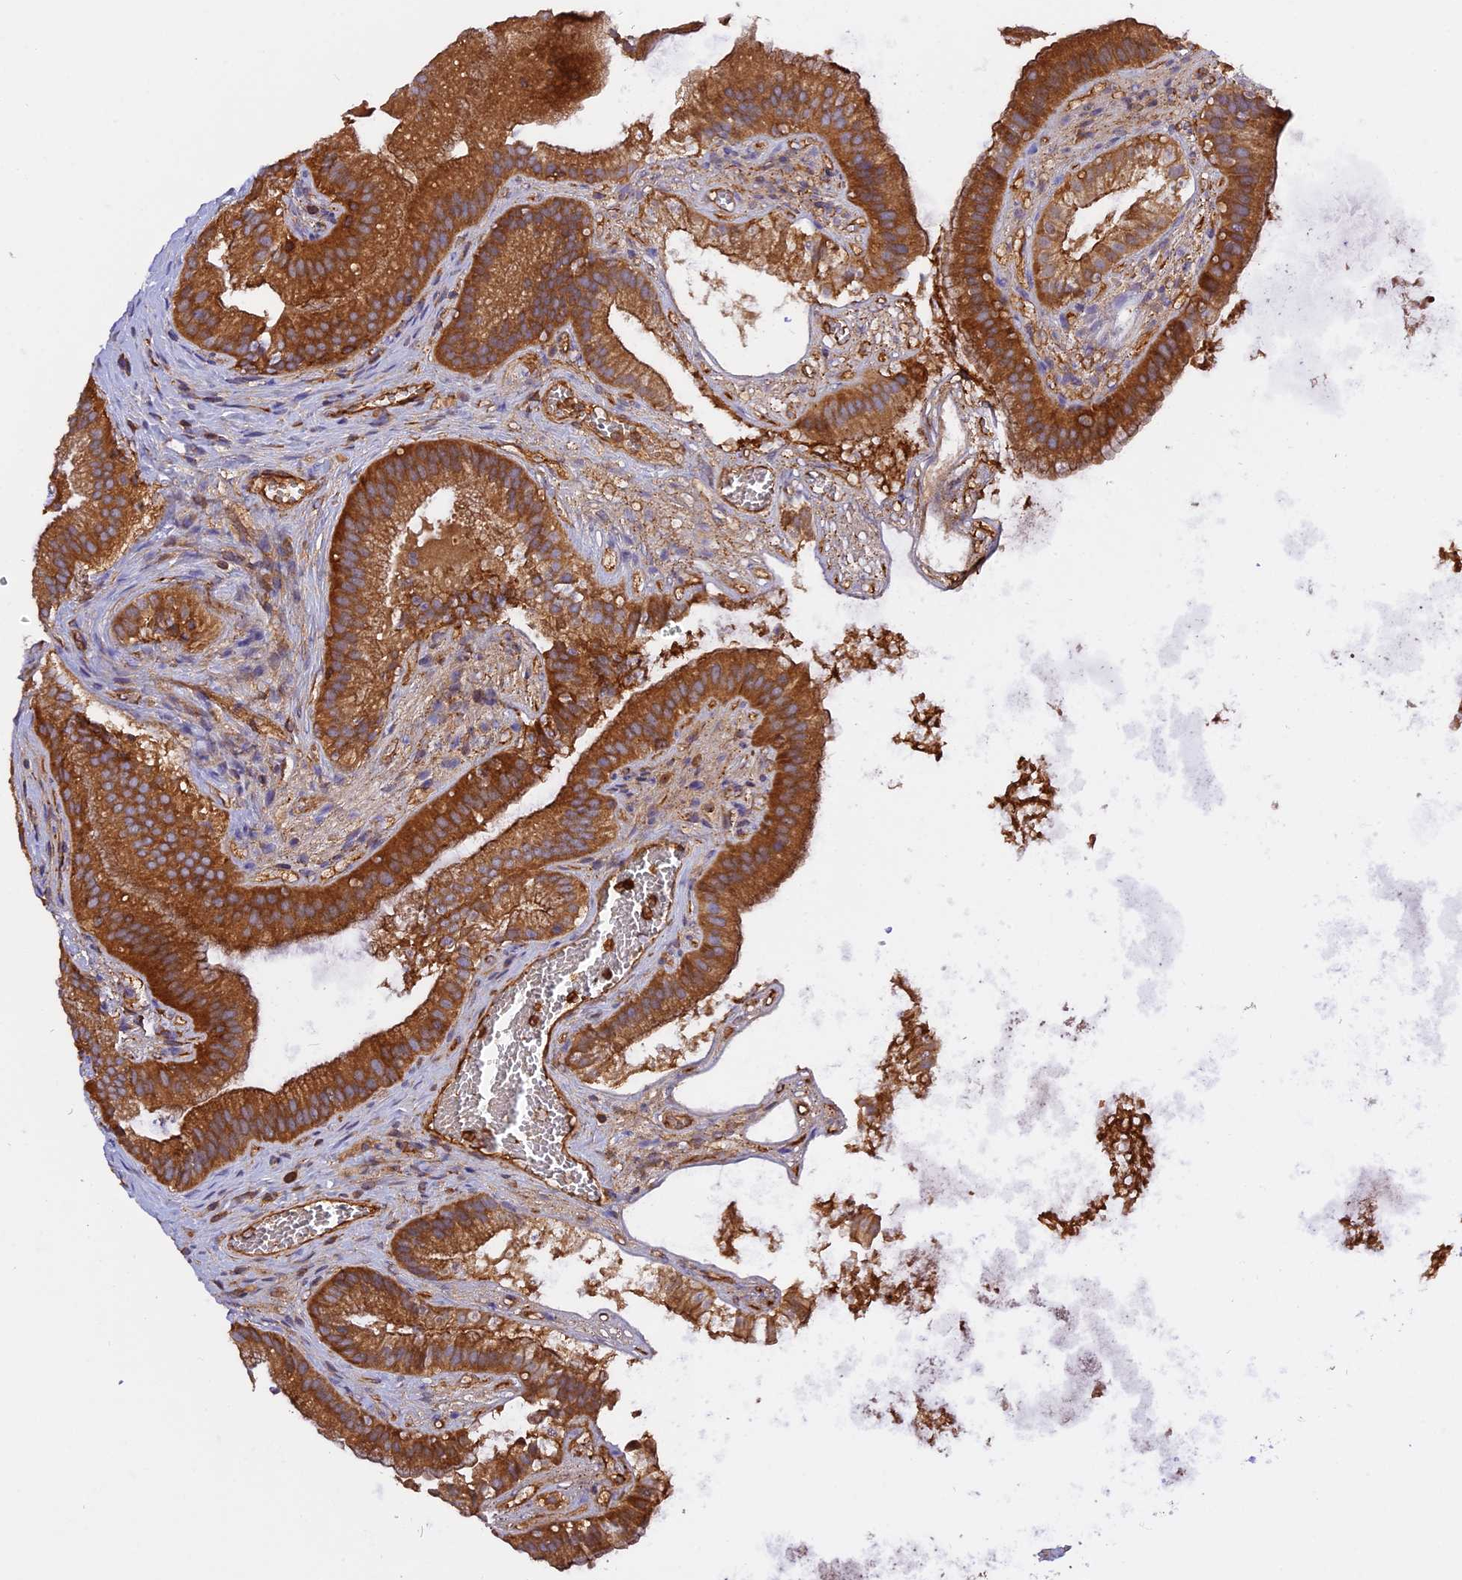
{"staining": {"intensity": "strong", "quantity": ">75%", "location": "cytoplasmic/membranous"}, "tissue": "gallbladder", "cell_type": "Glandular cells", "image_type": "normal", "snomed": [{"axis": "morphology", "description": "Normal tissue, NOS"}, {"axis": "topography", "description": "Gallbladder"}], "caption": "Immunohistochemical staining of unremarkable human gallbladder demonstrates >75% levels of strong cytoplasmic/membranous protein expression in approximately >75% of glandular cells.", "gene": "C5orf22", "patient": {"sex": "female", "age": 54}}